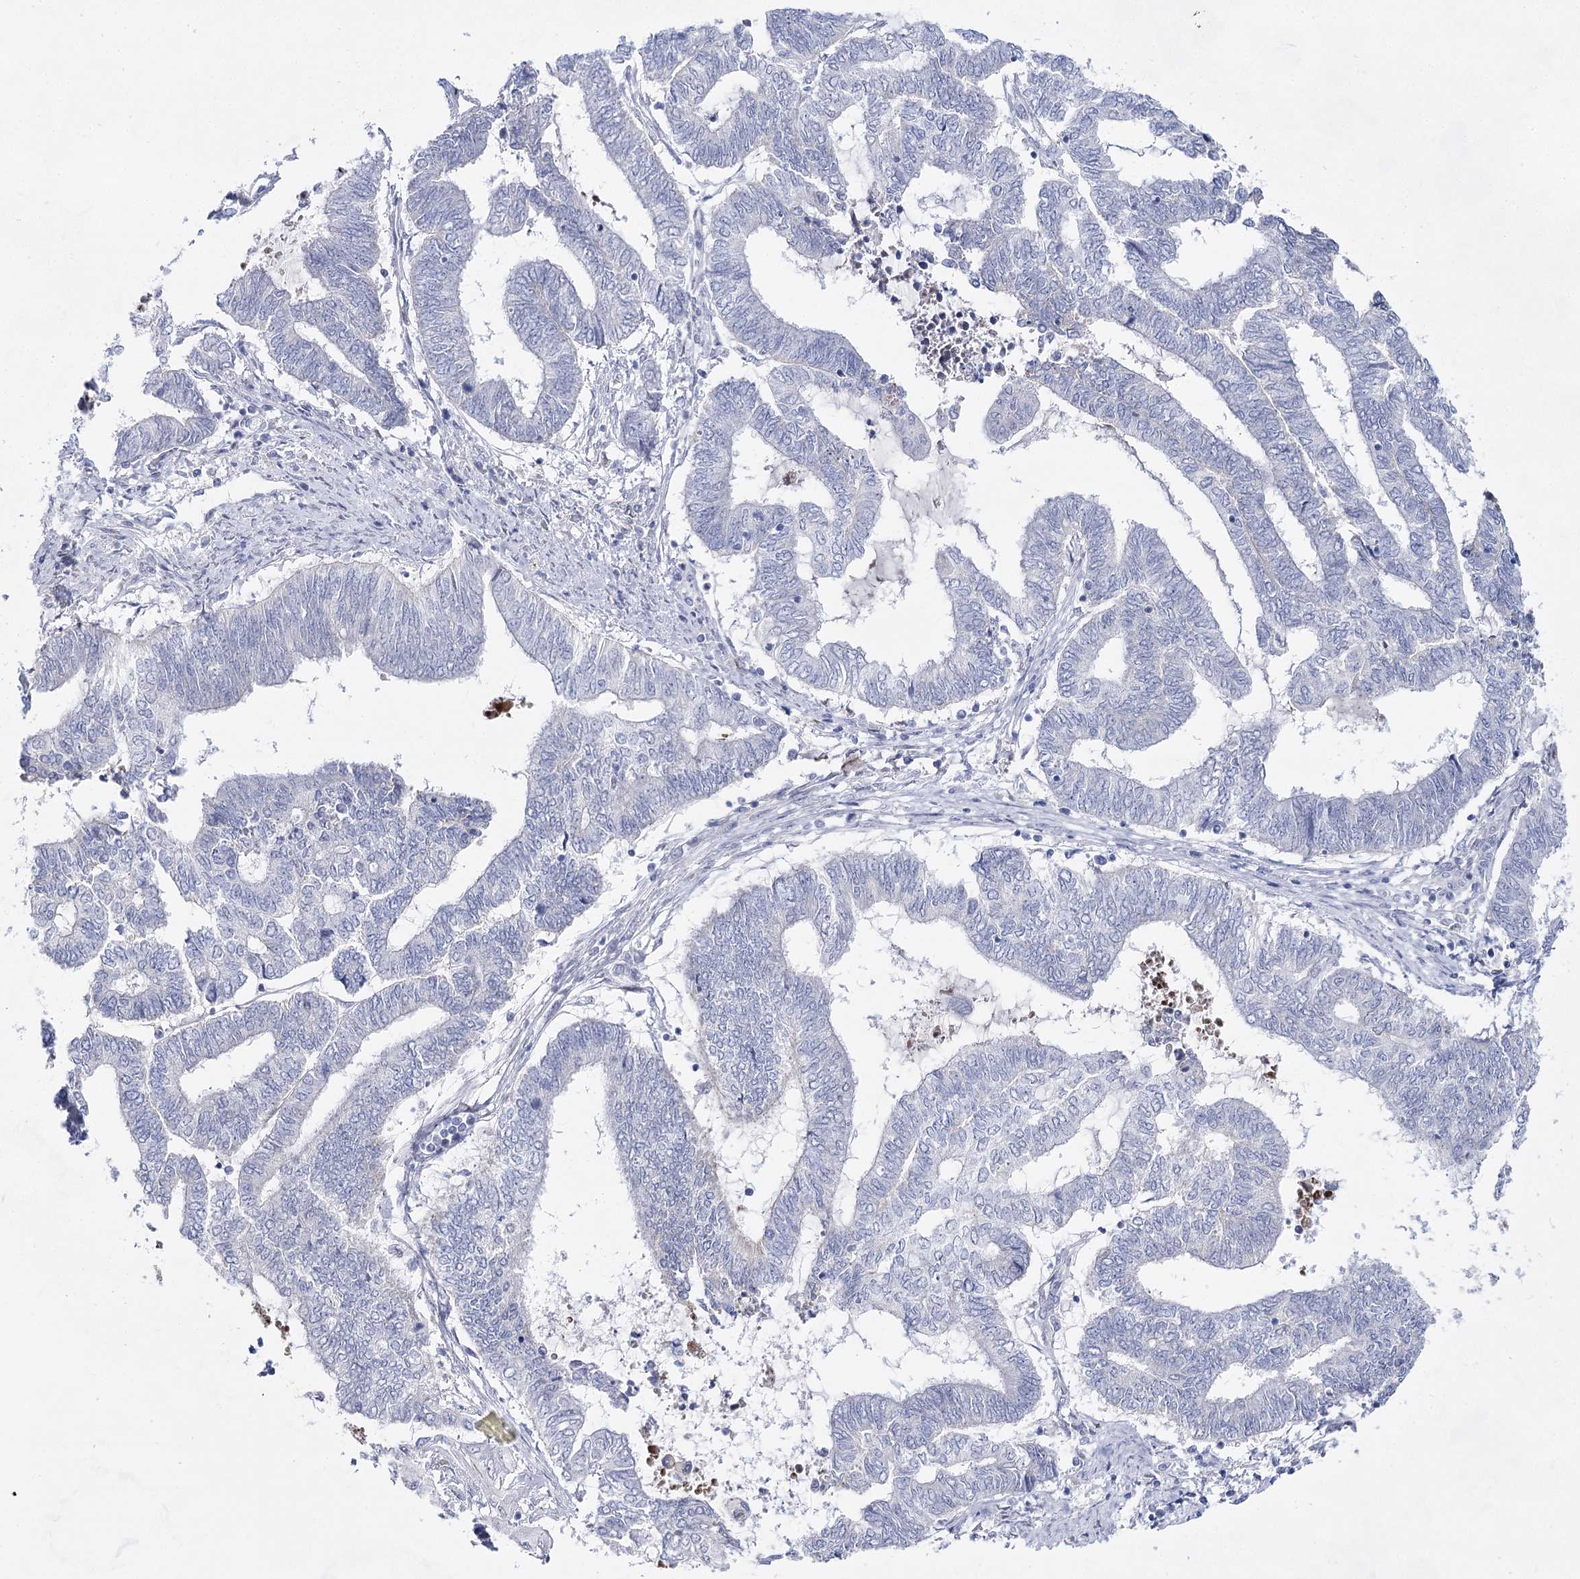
{"staining": {"intensity": "negative", "quantity": "none", "location": "none"}, "tissue": "endometrial cancer", "cell_type": "Tumor cells", "image_type": "cancer", "snomed": [{"axis": "morphology", "description": "Adenocarcinoma, NOS"}, {"axis": "topography", "description": "Uterus"}, {"axis": "topography", "description": "Endometrium"}], "caption": "DAB (3,3'-diaminobenzidine) immunohistochemical staining of endometrial cancer exhibits no significant staining in tumor cells.", "gene": "BPHL", "patient": {"sex": "female", "age": 70}}